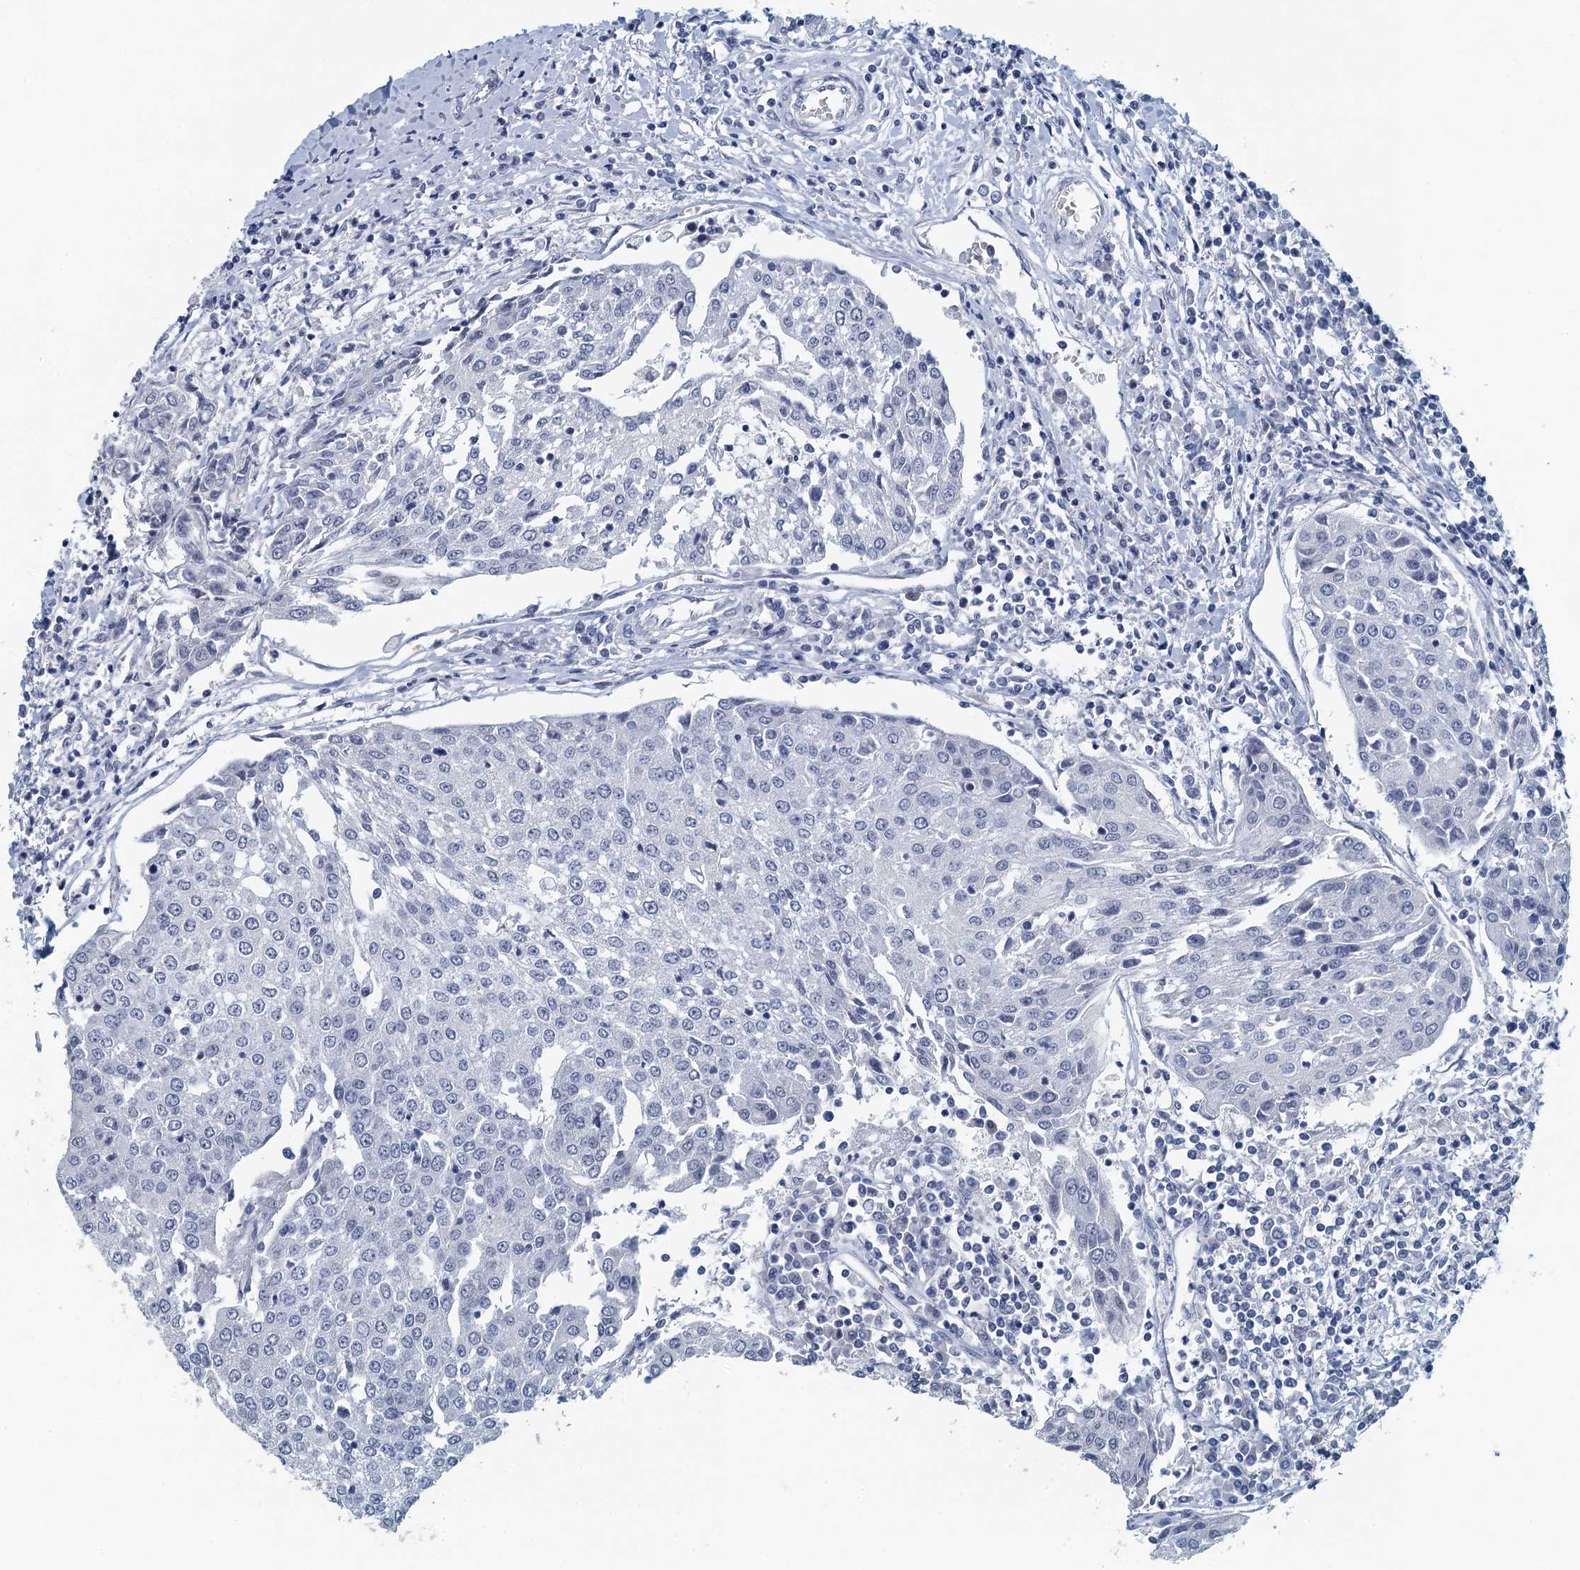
{"staining": {"intensity": "negative", "quantity": "none", "location": "none"}, "tissue": "urothelial cancer", "cell_type": "Tumor cells", "image_type": "cancer", "snomed": [{"axis": "morphology", "description": "Urothelial carcinoma, High grade"}, {"axis": "topography", "description": "Urinary bladder"}], "caption": "Immunohistochemistry histopathology image of neoplastic tissue: human urothelial carcinoma (high-grade) stained with DAB (3,3'-diaminobenzidine) shows no significant protein positivity in tumor cells.", "gene": "TTLL9", "patient": {"sex": "female", "age": 85}}